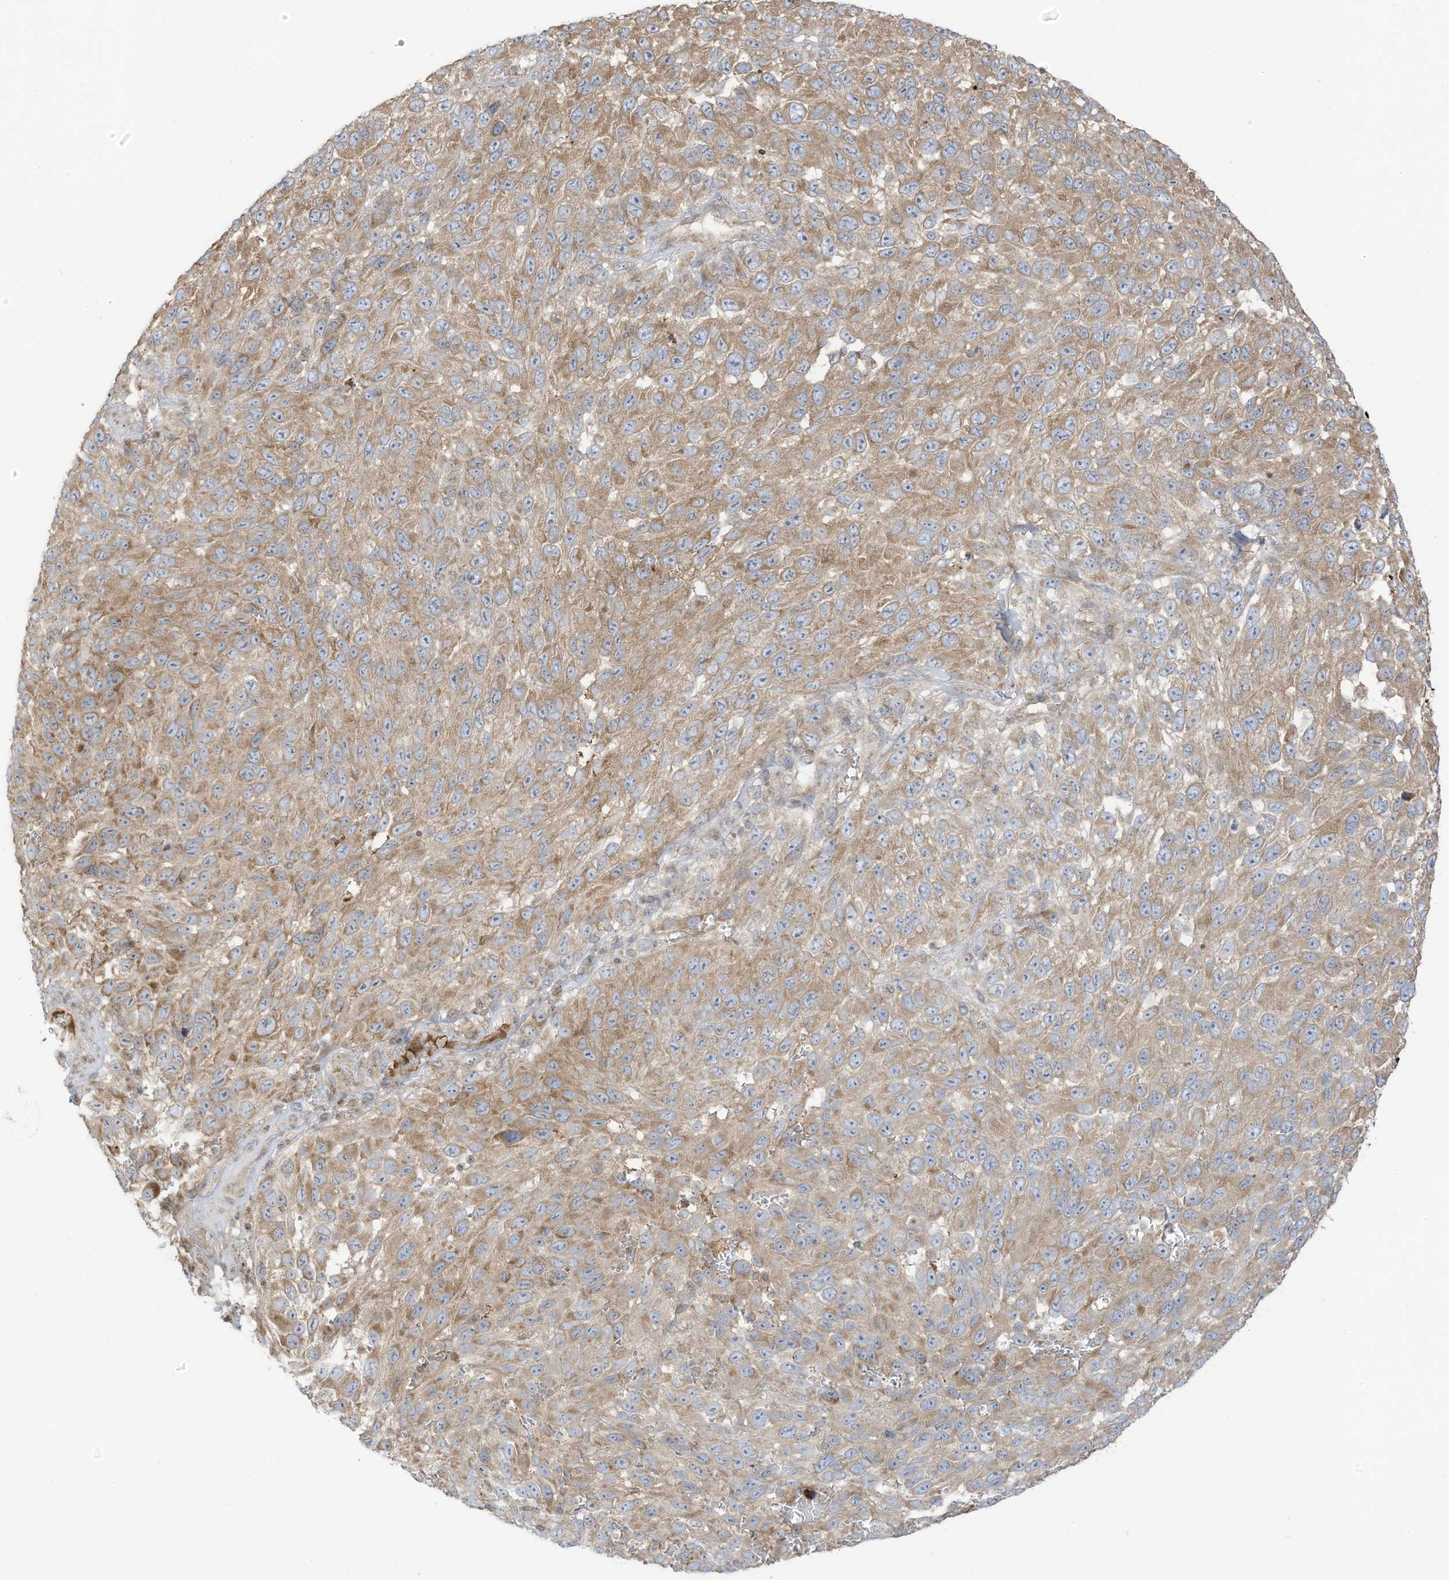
{"staining": {"intensity": "moderate", "quantity": ">75%", "location": "cytoplasmic/membranous"}, "tissue": "melanoma", "cell_type": "Tumor cells", "image_type": "cancer", "snomed": [{"axis": "morphology", "description": "Malignant melanoma, NOS"}, {"axis": "topography", "description": "Skin"}], "caption": "Immunohistochemistry image of neoplastic tissue: human melanoma stained using immunohistochemistry (IHC) shows medium levels of moderate protein expression localized specifically in the cytoplasmic/membranous of tumor cells, appearing as a cytoplasmic/membranous brown color.", "gene": "CGAS", "patient": {"sex": "female", "age": 96}}